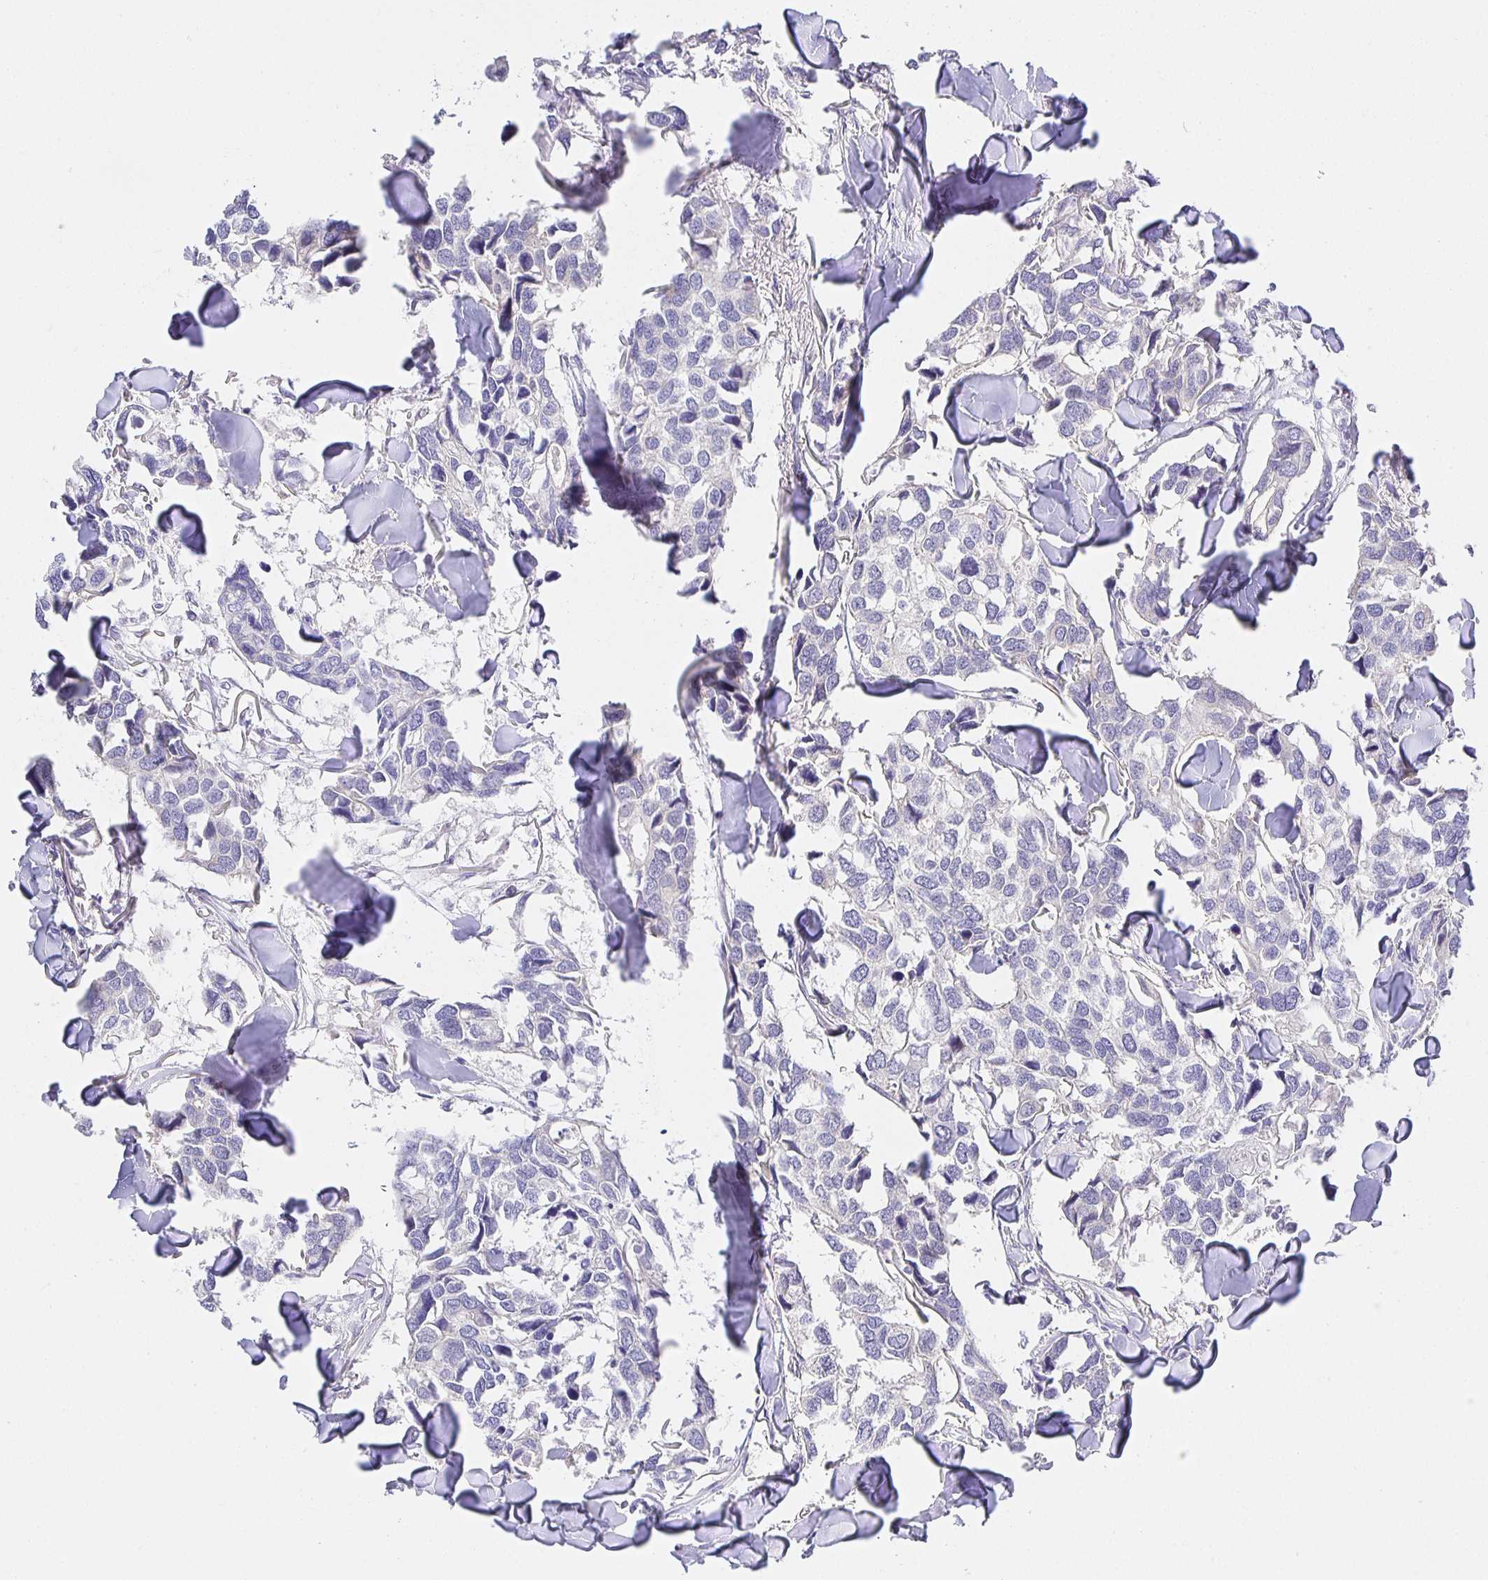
{"staining": {"intensity": "negative", "quantity": "none", "location": "none"}, "tissue": "breast cancer", "cell_type": "Tumor cells", "image_type": "cancer", "snomed": [{"axis": "morphology", "description": "Duct carcinoma"}, {"axis": "topography", "description": "Breast"}], "caption": "This is a micrograph of IHC staining of breast infiltrating ductal carcinoma, which shows no staining in tumor cells.", "gene": "OPALIN", "patient": {"sex": "female", "age": 83}}